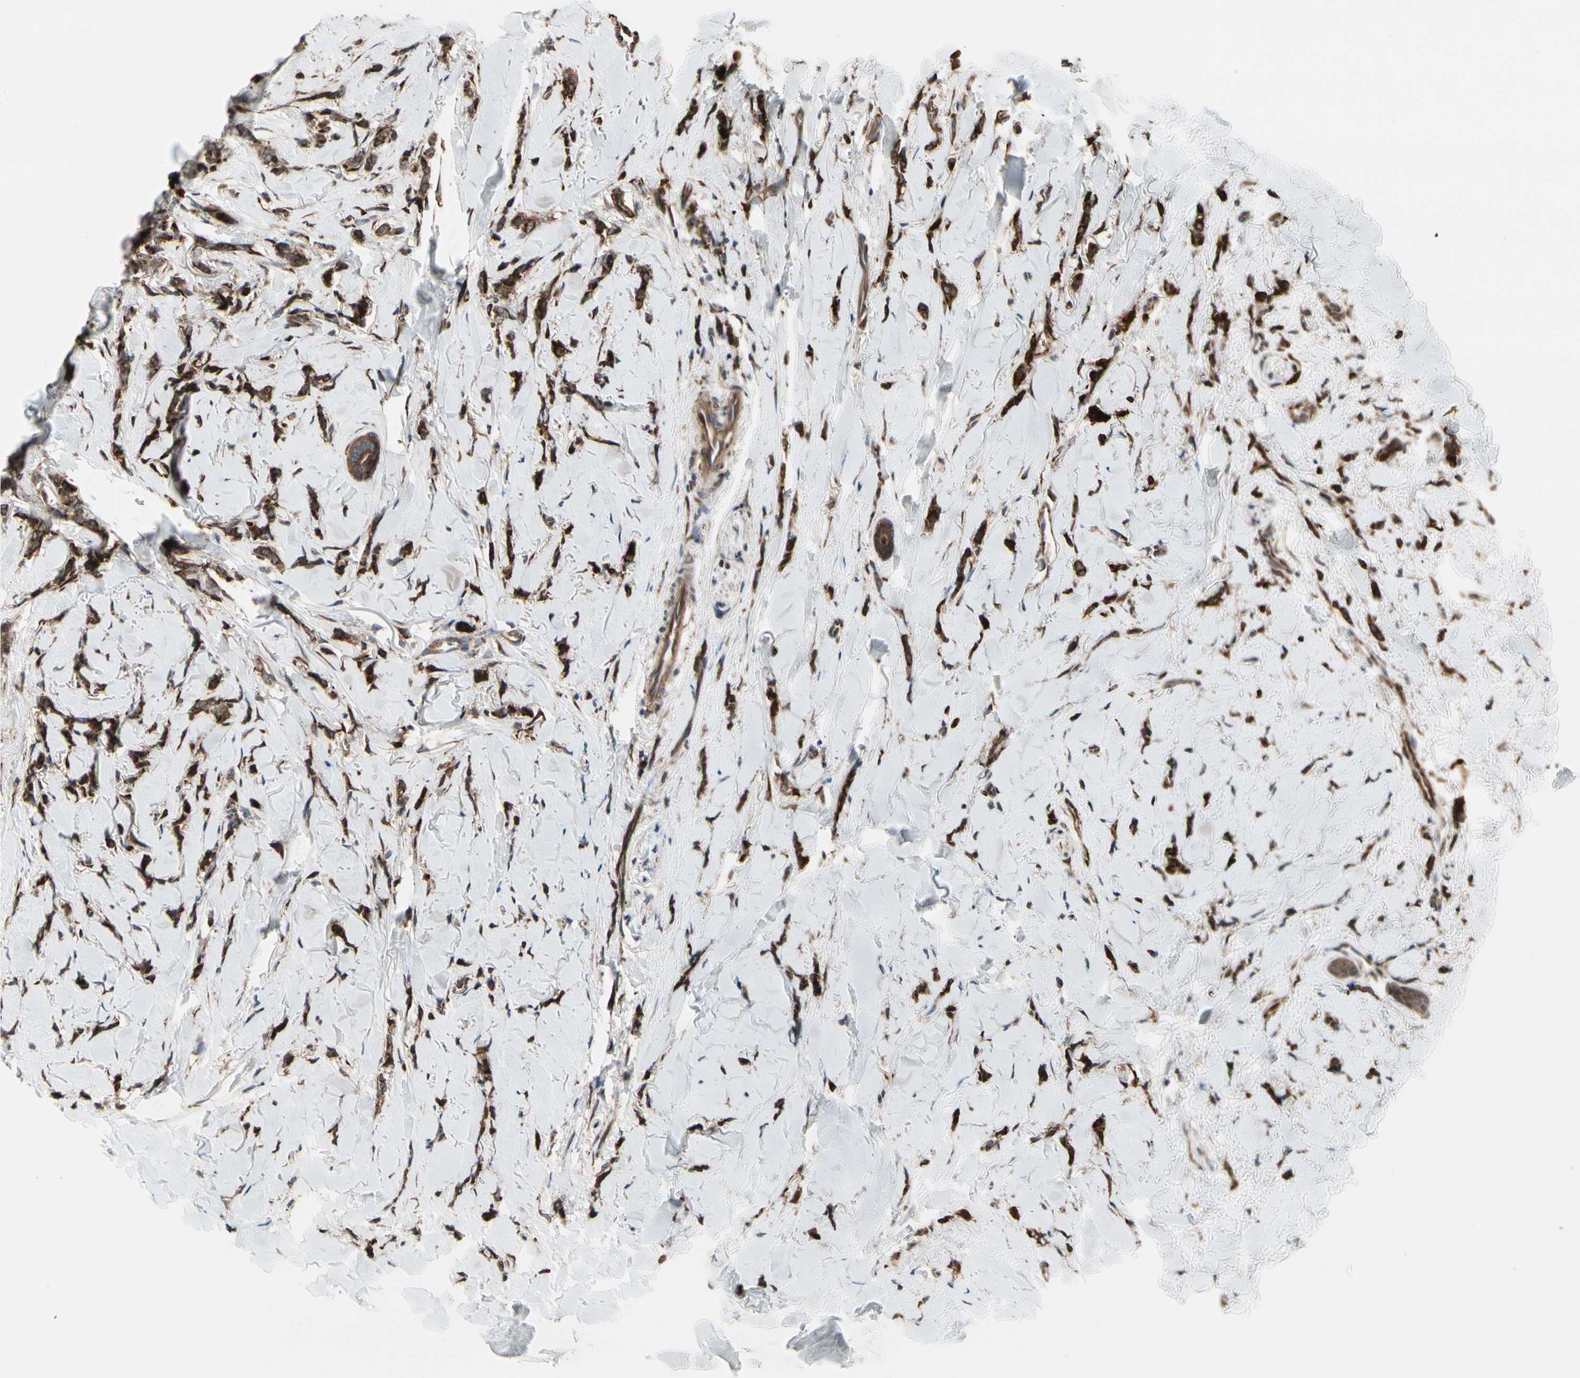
{"staining": {"intensity": "strong", "quantity": ">75%", "location": "cytoplasmic/membranous"}, "tissue": "breast cancer", "cell_type": "Tumor cells", "image_type": "cancer", "snomed": [{"axis": "morphology", "description": "Lobular carcinoma"}, {"axis": "topography", "description": "Skin"}, {"axis": "topography", "description": "Breast"}], "caption": "Breast cancer tissue exhibits strong cytoplasmic/membranous expression in about >75% of tumor cells (DAB IHC with brightfield microscopy, high magnification).", "gene": "SLC39A9", "patient": {"sex": "female", "age": 46}}